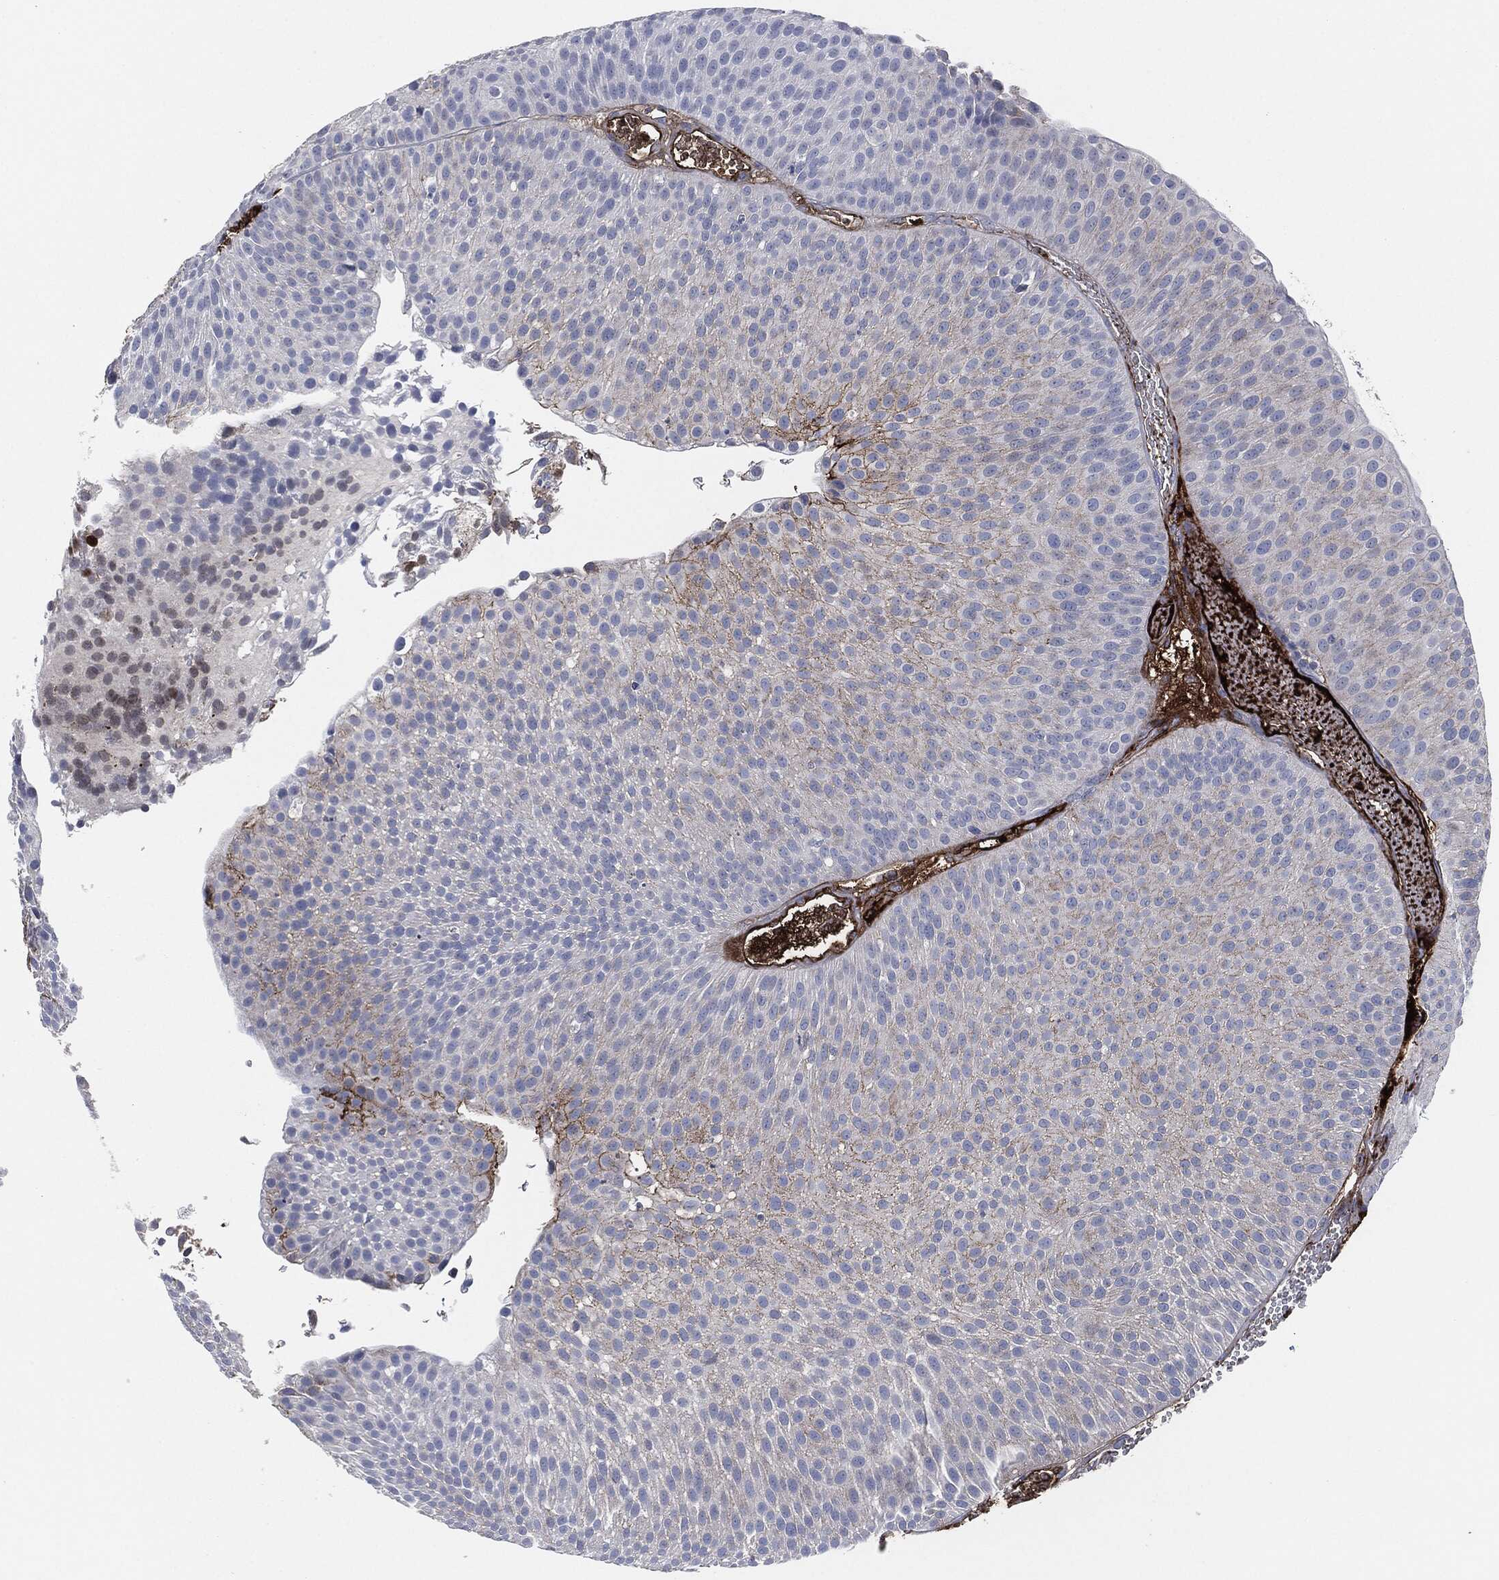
{"staining": {"intensity": "negative", "quantity": "none", "location": "none"}, "tissue": "urothelial cancer", "cell_type": "Tumor cells", "image_type": "cancer", "snomed": [{"axis": "morphology", "description": "Urothelial carcinoma, Low grade"}, {"axis": "topography", "description": "Urinary bladder"}], "caption": "Human low-grade urothelial carcinoma stained for a protein using IHC shows no expression in tumor cells.", "gene": "APOB", "patient": {"sex": "male", "age": 65}}